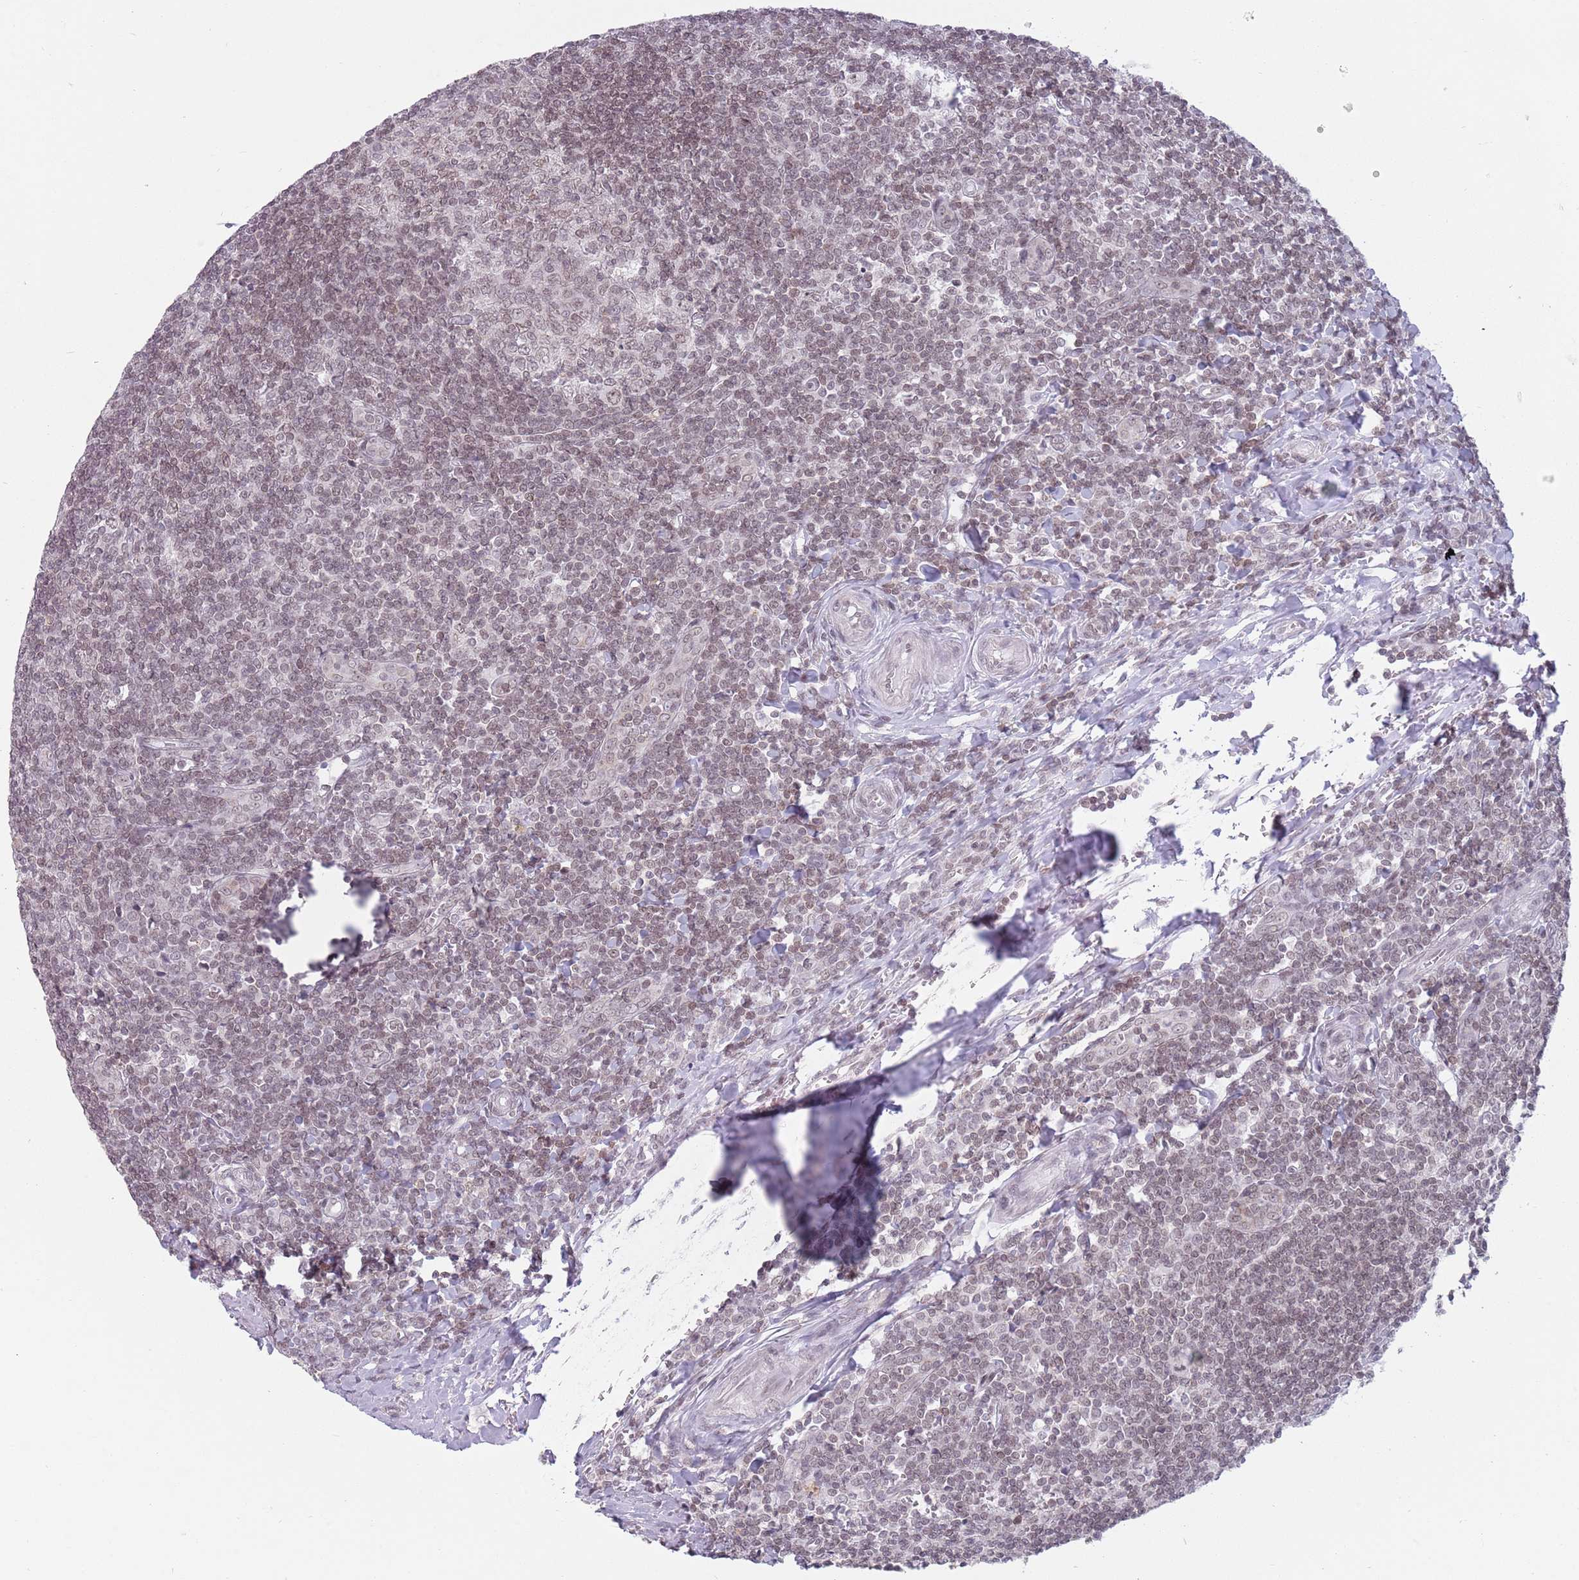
{"staining": {"intensity": "weak", "quantity": "25%-75%", "location": "nuclear"}, "tissue": "tonsil", "cell_type": "Germinal center cells", "image_type": "normal", "snomed": [{"axis": "morphology", "description": "Normal tissue, NOS"}, {"axis": "topography", "description": "Tonsil"}], "caption": "High-power microscopy captured an immunohistochemistry micrograph of unremarkable tonsil, revealing weak nuclear positivity in approximately 25%-75% of germinal center cells.", "gene": "ZNF574", "patient": {"sex": "male", "age": 27}}